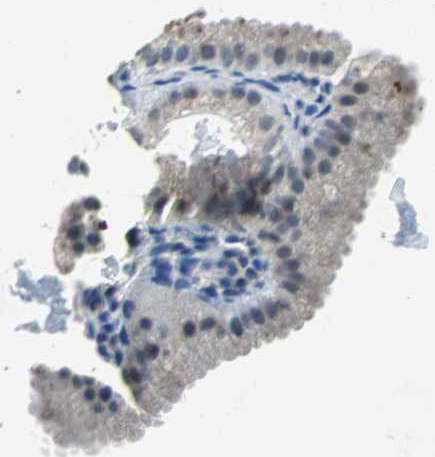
{"staining": {"intensity": "weak", "quantity": "25%-75%", "location": "cytoplasmic/membranous"}, "tissue": "gallbladder", "cell_type": "Glandular cells", "image_type": "normal", "snomed": [{"axis": "morphology", "description": "Normal tissue, NOS"}, {"axis": "topography", "description": "Gallbladder"}], "caption": "A photomicrograph showing weak cytoplasmic/membranous expression in approximately 25%-75% of glandular cells in unremarkable gallbladder, as visualized by brown immunohistochemical staining.", "gene": "USP28", "patient": {"sex": "female", "age": 64}}